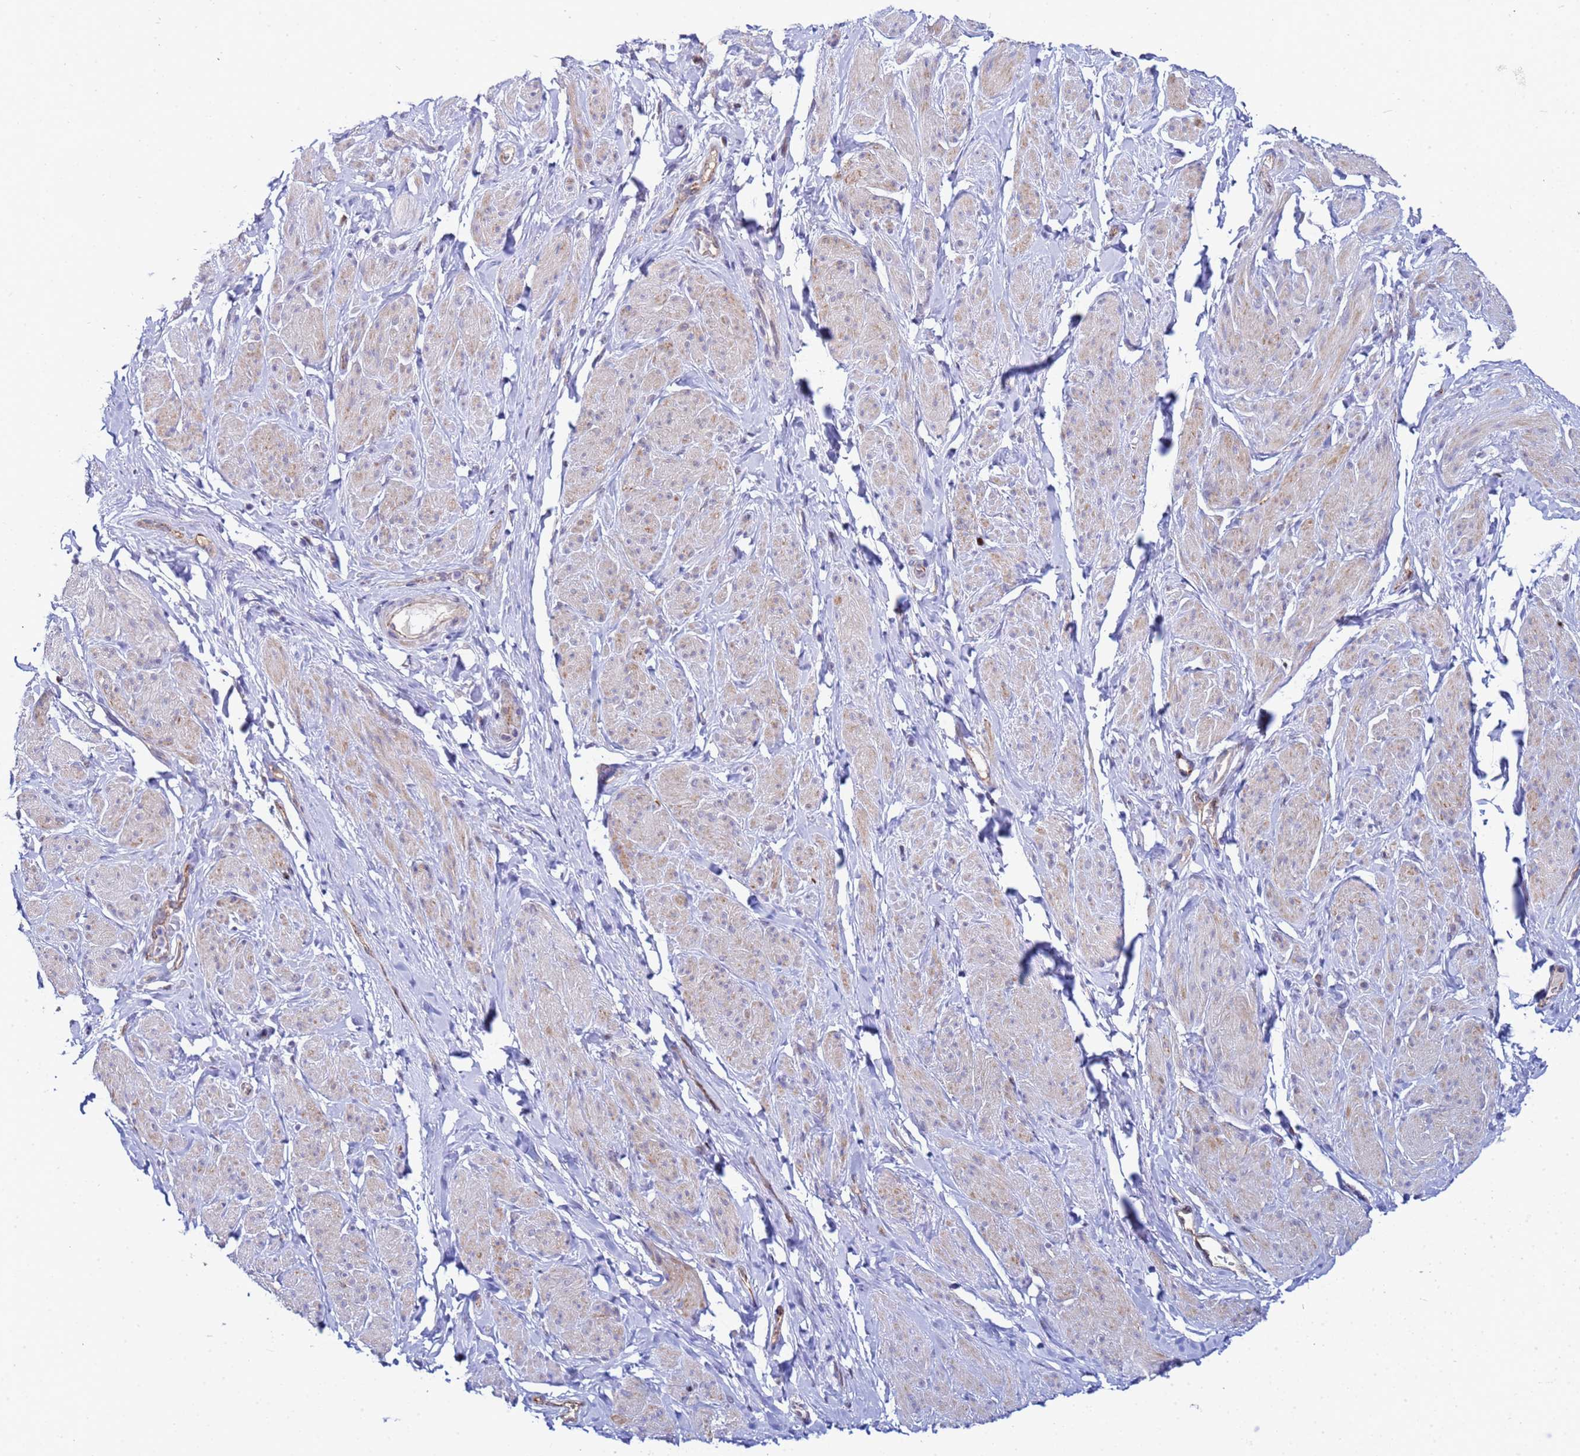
{"staining": {"intensity": "weak", "quantity": "25%-75%", "location": "cytoplasmic/membranous"}, "tissue": "smooth muscle", "cell_type": "Smooth muscle cells", "image_type": "normal", "snomed": [{"axis": "morphology", "description": "Normal tissue, NOS"}, {"axis": "topography", "description": "Smooth muscle"}, {"axis": "topography", "description": "Peripheral nerve tissue"}], "caption": "A high-resolution photomicrograph shows IHC staining of normal smooth muscle, which displays weak cytoplasmic/membranous staining in approximately 25%-75% of smooth muscle cells. (DAB (3,3'-diaminobenzidine) = brown stain, brightfield microscopy at high magnification).", "gene": "SLC25A37", "patient": {"sex": "male", "age": 69}}